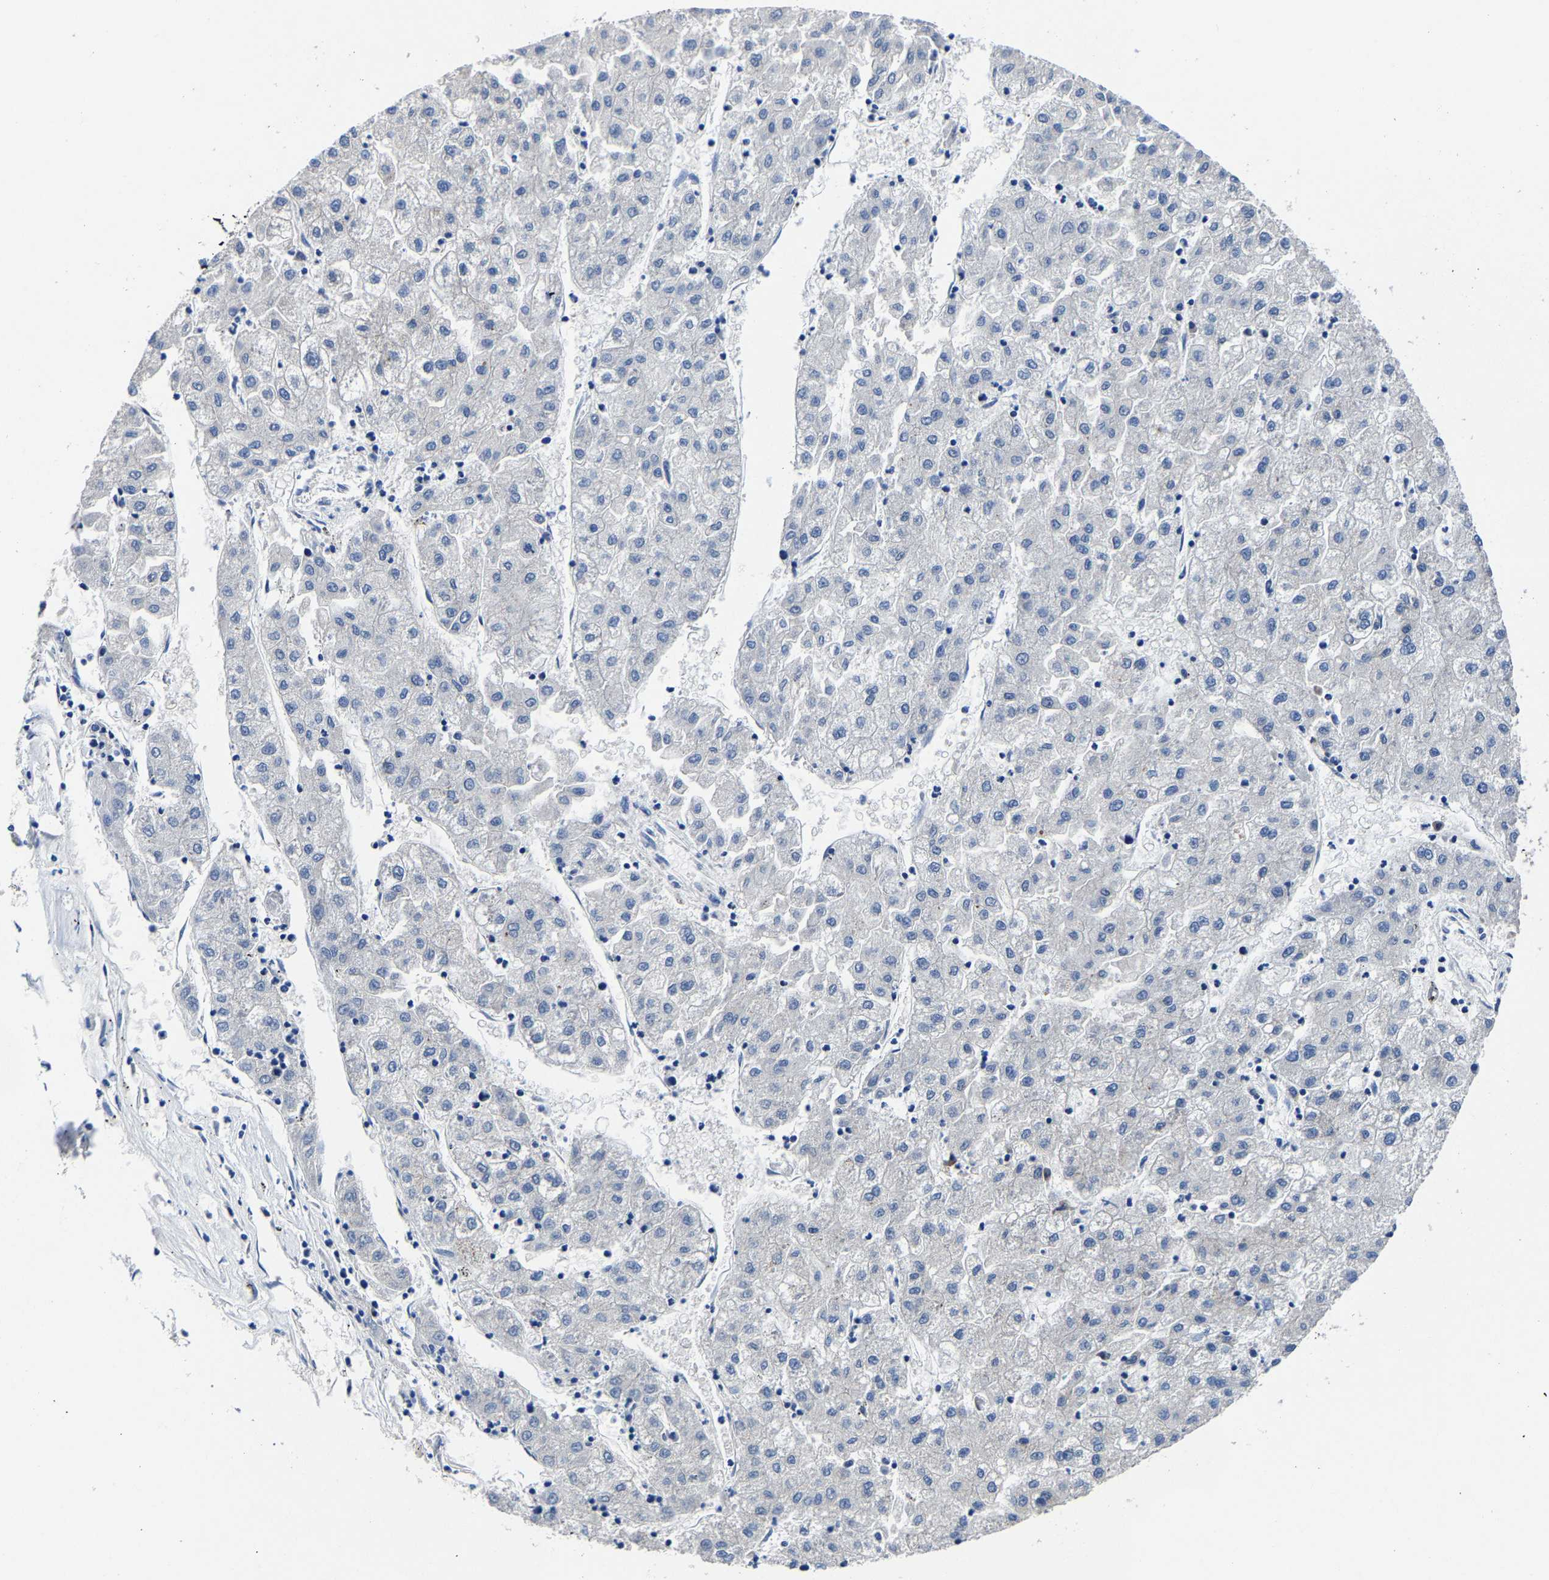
{"staining": {"intensity": "negative", "quantity": "none", "location": "none"}, "tissue": "liver cancer", "cell_type": "Tumor cells", "image_type": "cancer", "snomed": [{"axis": "morphology", "description": "Carcinoma, Hepatocellular, NOS"}, {"axis": "topography", "description": "Liver"}], "caption": "Tumor cells show no significant protein positivity in liver cancer.", "gene": "EBAG9", "patient": {"sex": "male", "age": 72}}